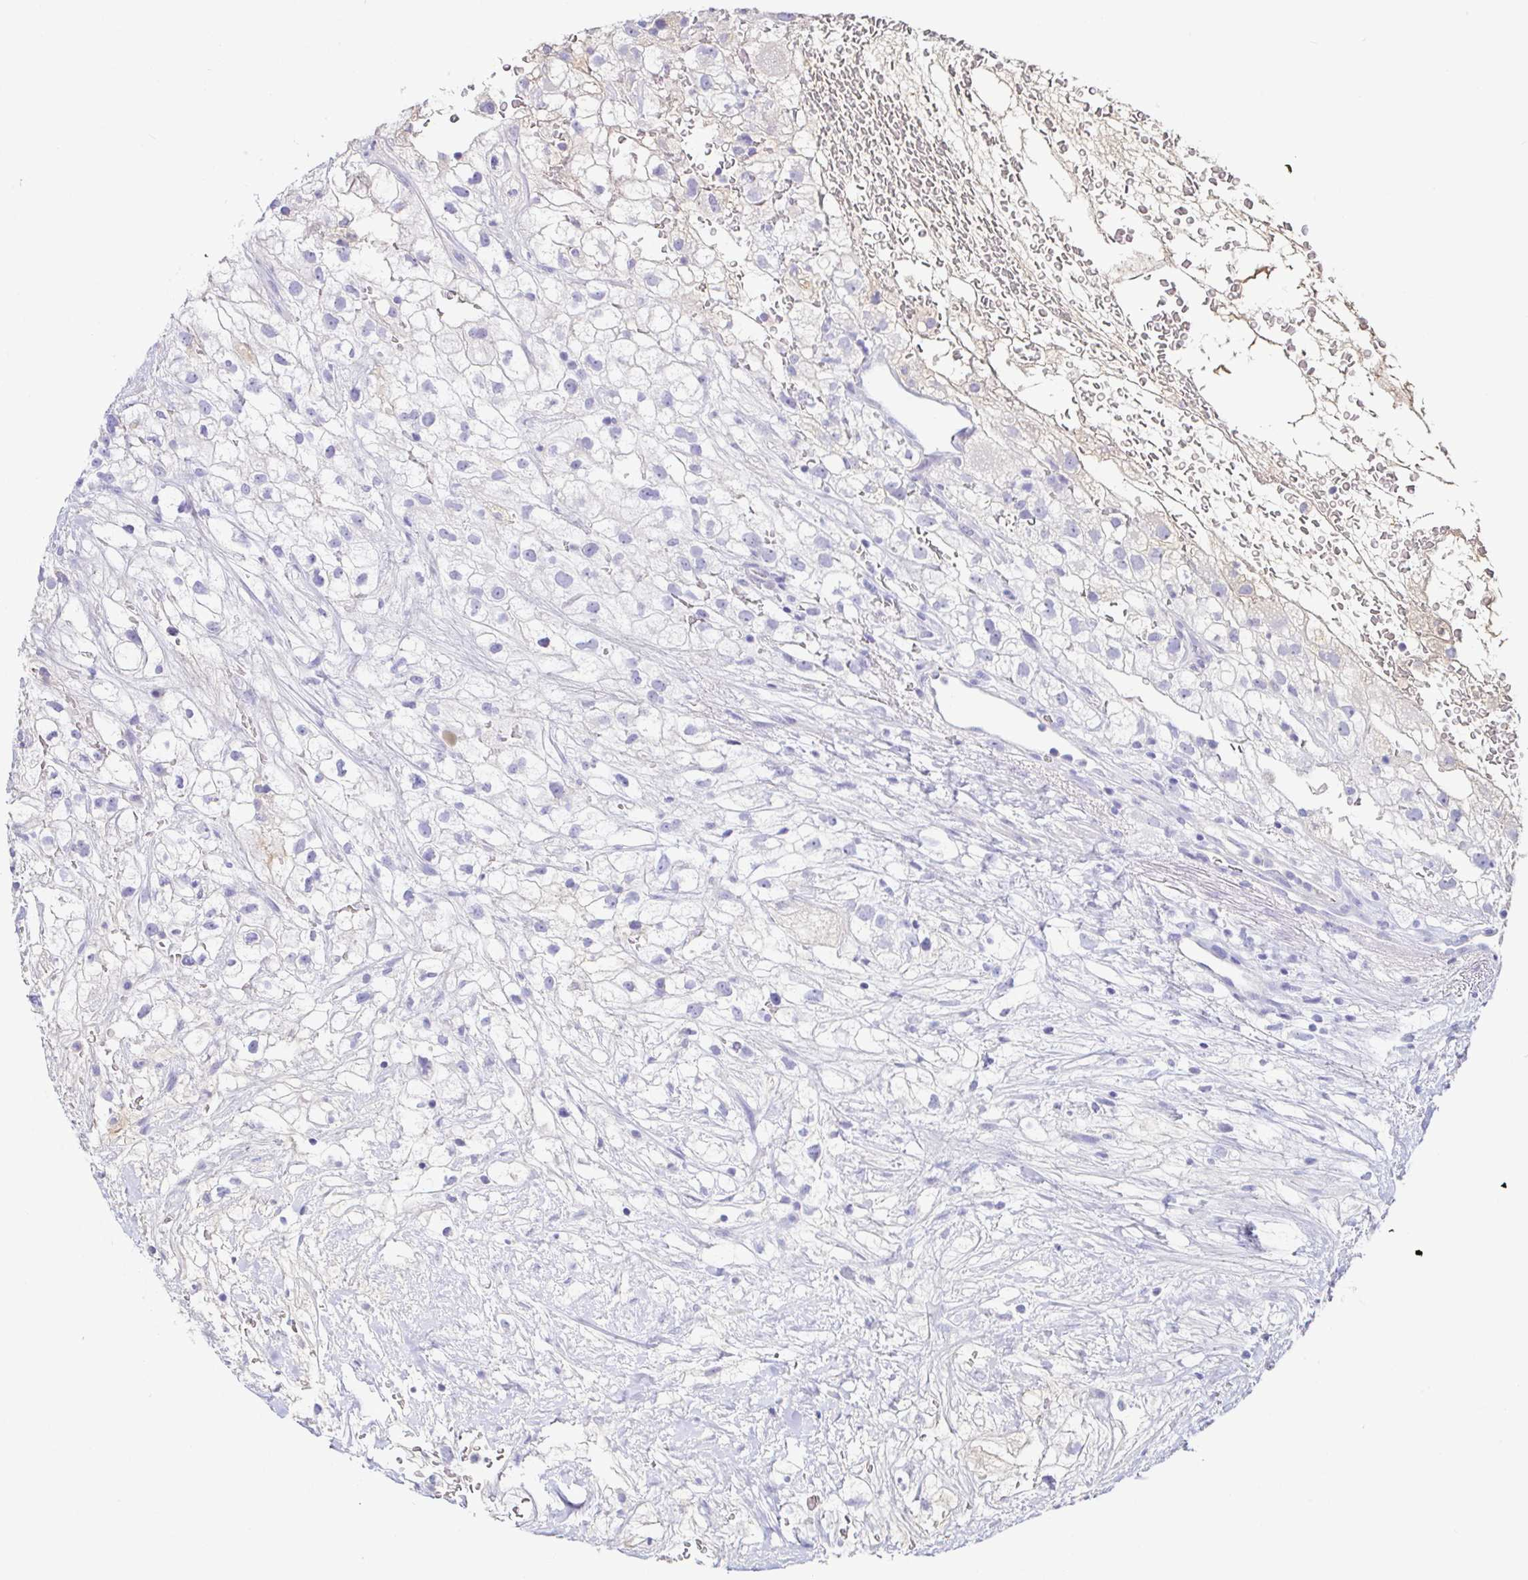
{"staining": {"intensity": "negative", "quantity": "none", "location": "none"}, "tissue": "renal cancer", "cell_type": "Tumor cells", "image_type": "cancer", "snomed": [{"axis": "morphology", "description": "Adenocarcinoma, NOS"}, {"axis": "topography", "description": "Kidney"}], "caption": "The photomicrograph demonstrates no significant staining in tumor cells of renal cancer (adenocarcinoma).", "gene": "SAA4", "patient": {"sex": "male", "age": 59}}